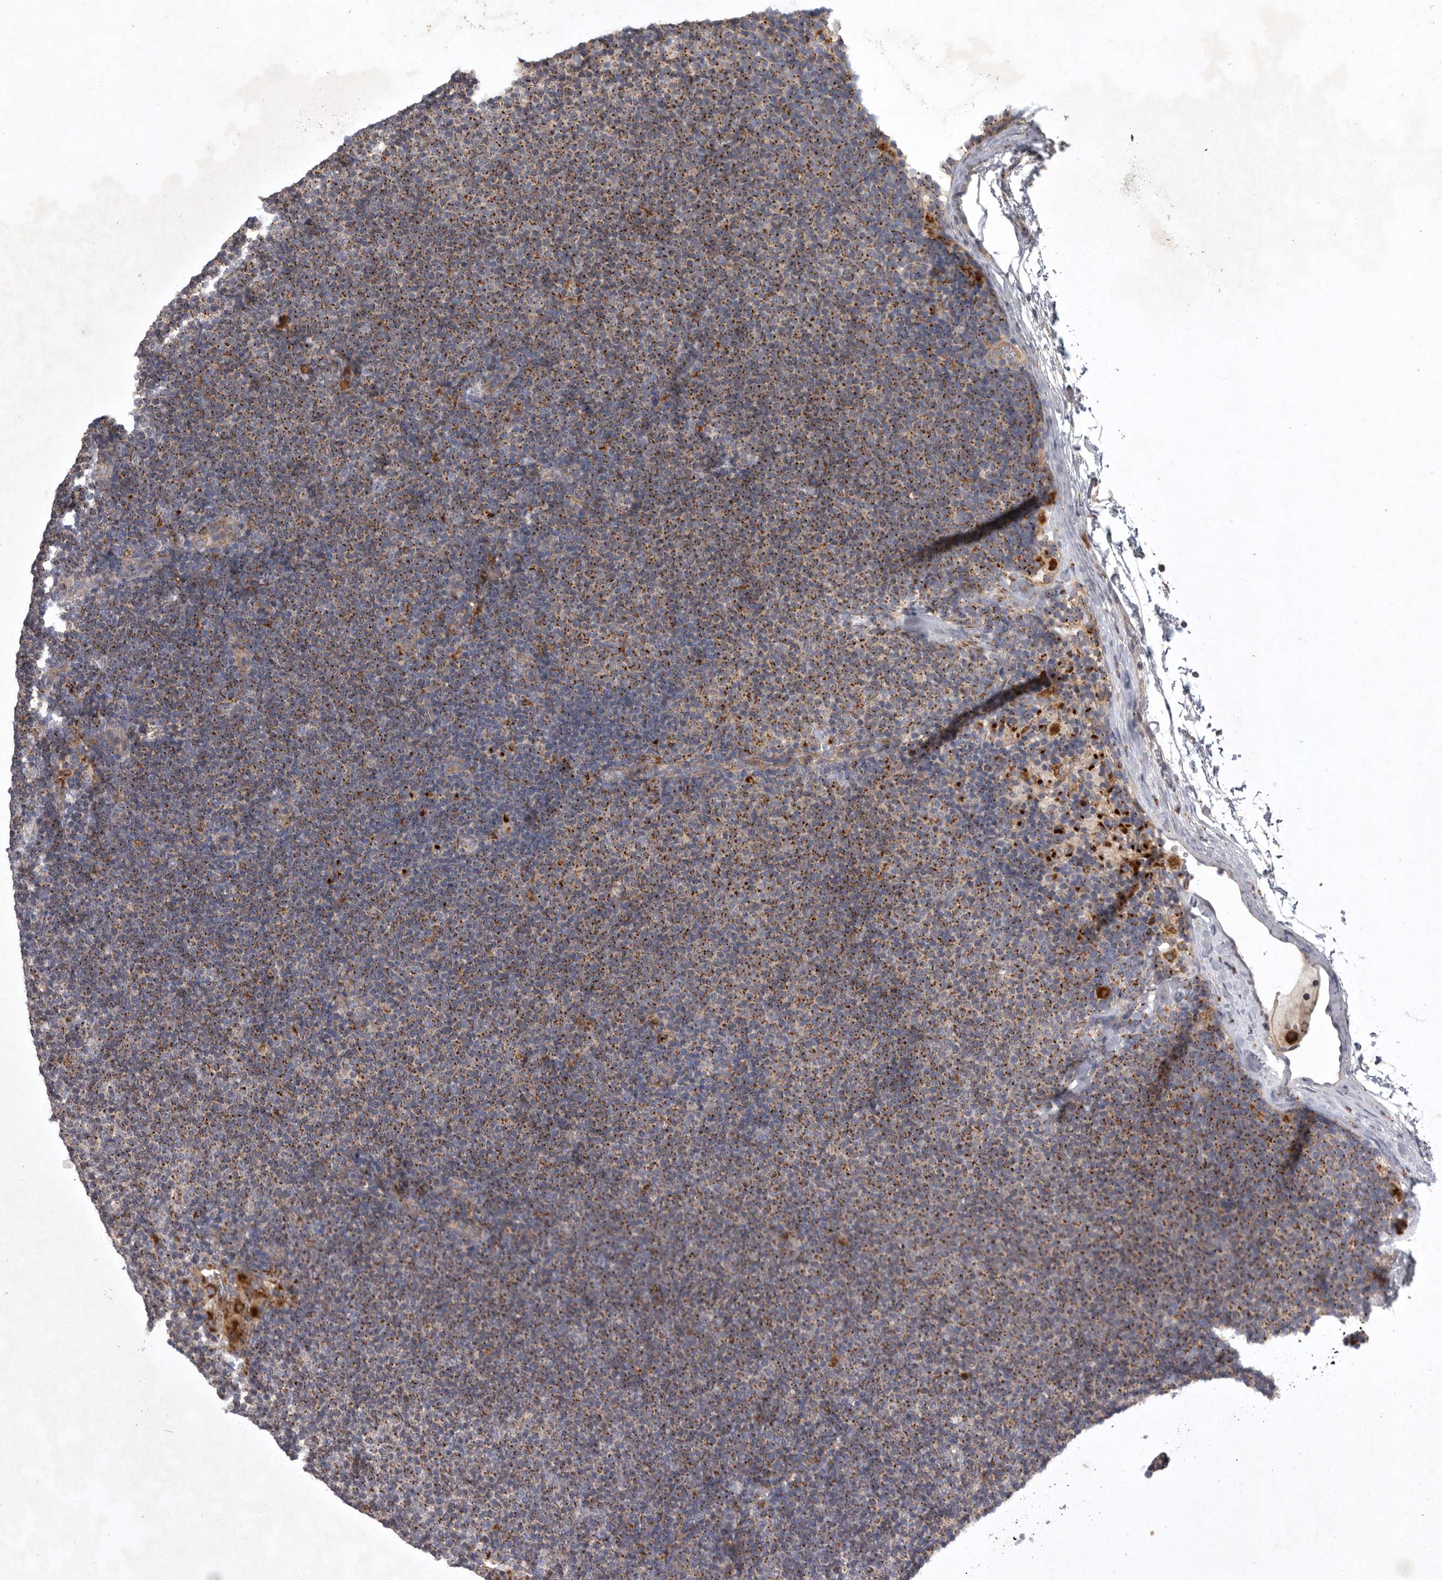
{"staining": {"intensity": "moderate", "quantity": ">75%", "location": "cytoplasmic/membranous"}, "tissue": "lymphoma", "cell_type": "Tumor cells", "image_type": "cancer", "snomed": [{"axis": "morphology", "description": "Malignant lymphoma, non-Hodgkin's type, Low grade"}, {"axis": "topography", "description": "Lymph node"}], "caption": "This histopathology image reveals IHC staining of human low-grade malignant lymphoma, non-Hodgkin's type, with medium moderate cytoplasmic/membranous expression in approximately >75% of tumor cells.", "gene": "LAMTOR3", "patient": {"sex": "female", "age": 53}}